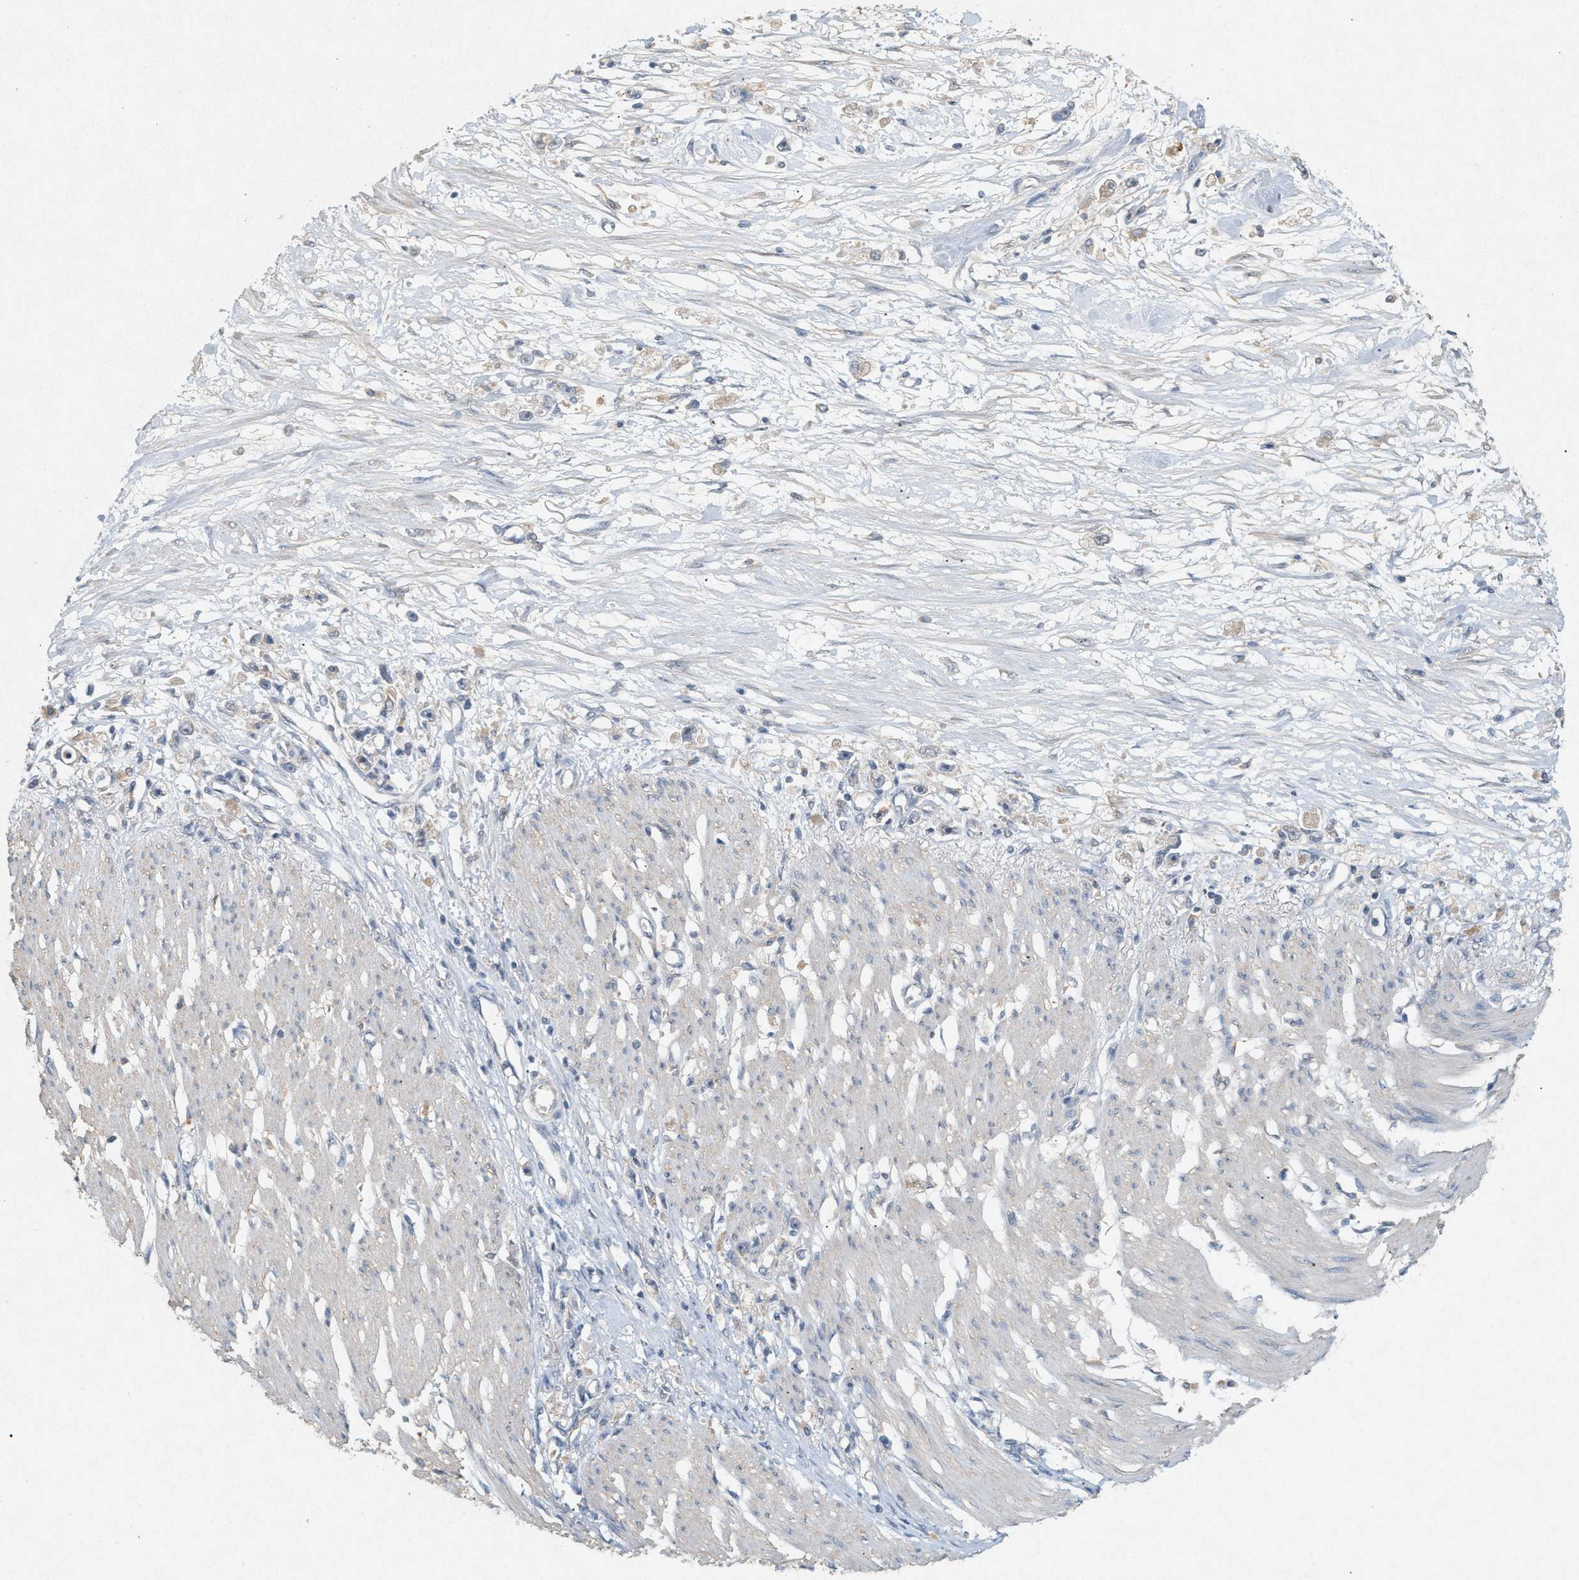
{"staining": {"intensity": "negative", "quantity": "none", "location": "none"}, "tissue": "stomach cancer", "cell_type": "Tumor cells", "image_type": "cancer", "snomed": [{"axis": "morphology", "description": "Adenocarcinoma, NOS"}, {"axis": "topography", "description": "Stomach"}], "caption": "An immunohistochemistry image of stomach adenocarcinoma is shown. There is no staining in tumor cells of stomach adenocarcinoma.", "gene": "DCAF7", "patient": {"sex": "female", "age": 59}}